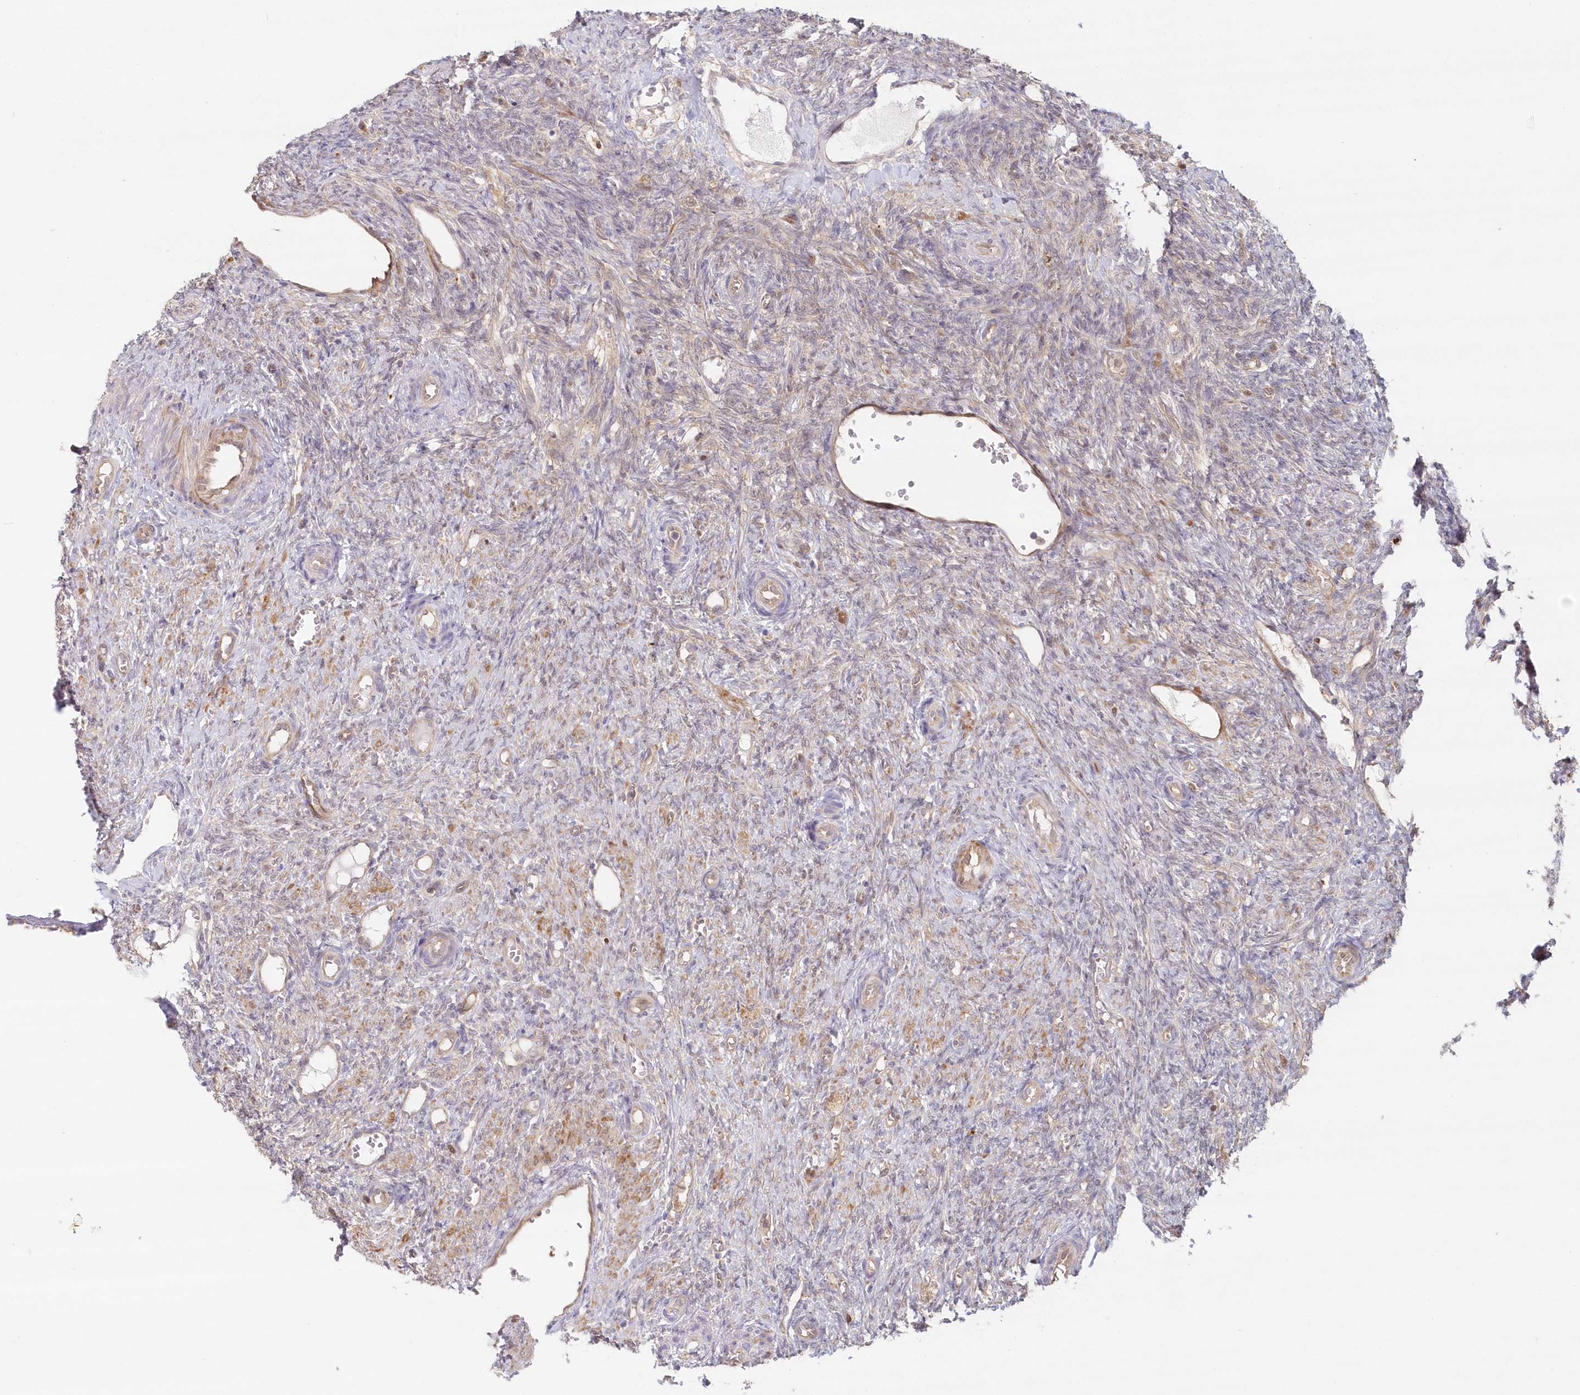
{"staining": {"intensity": "weak", "quantity": "<25%", "location": "cytoplasmic/membranous"}, "tissue": "ovary", "cell_type": "Ovarian stroma cells", "image_type": "normal", "snomed": [{"axis": "morphology", "description": "Normal tissue, NOS"}, {"axis": "topography", "description": "Ovary"}], "caption": "Human ovary stained for a protein using IHC reveals no staining in ovarian stroma cells.", "gene": "GBE1", "patient": {"sex": "female", "age": 41}}